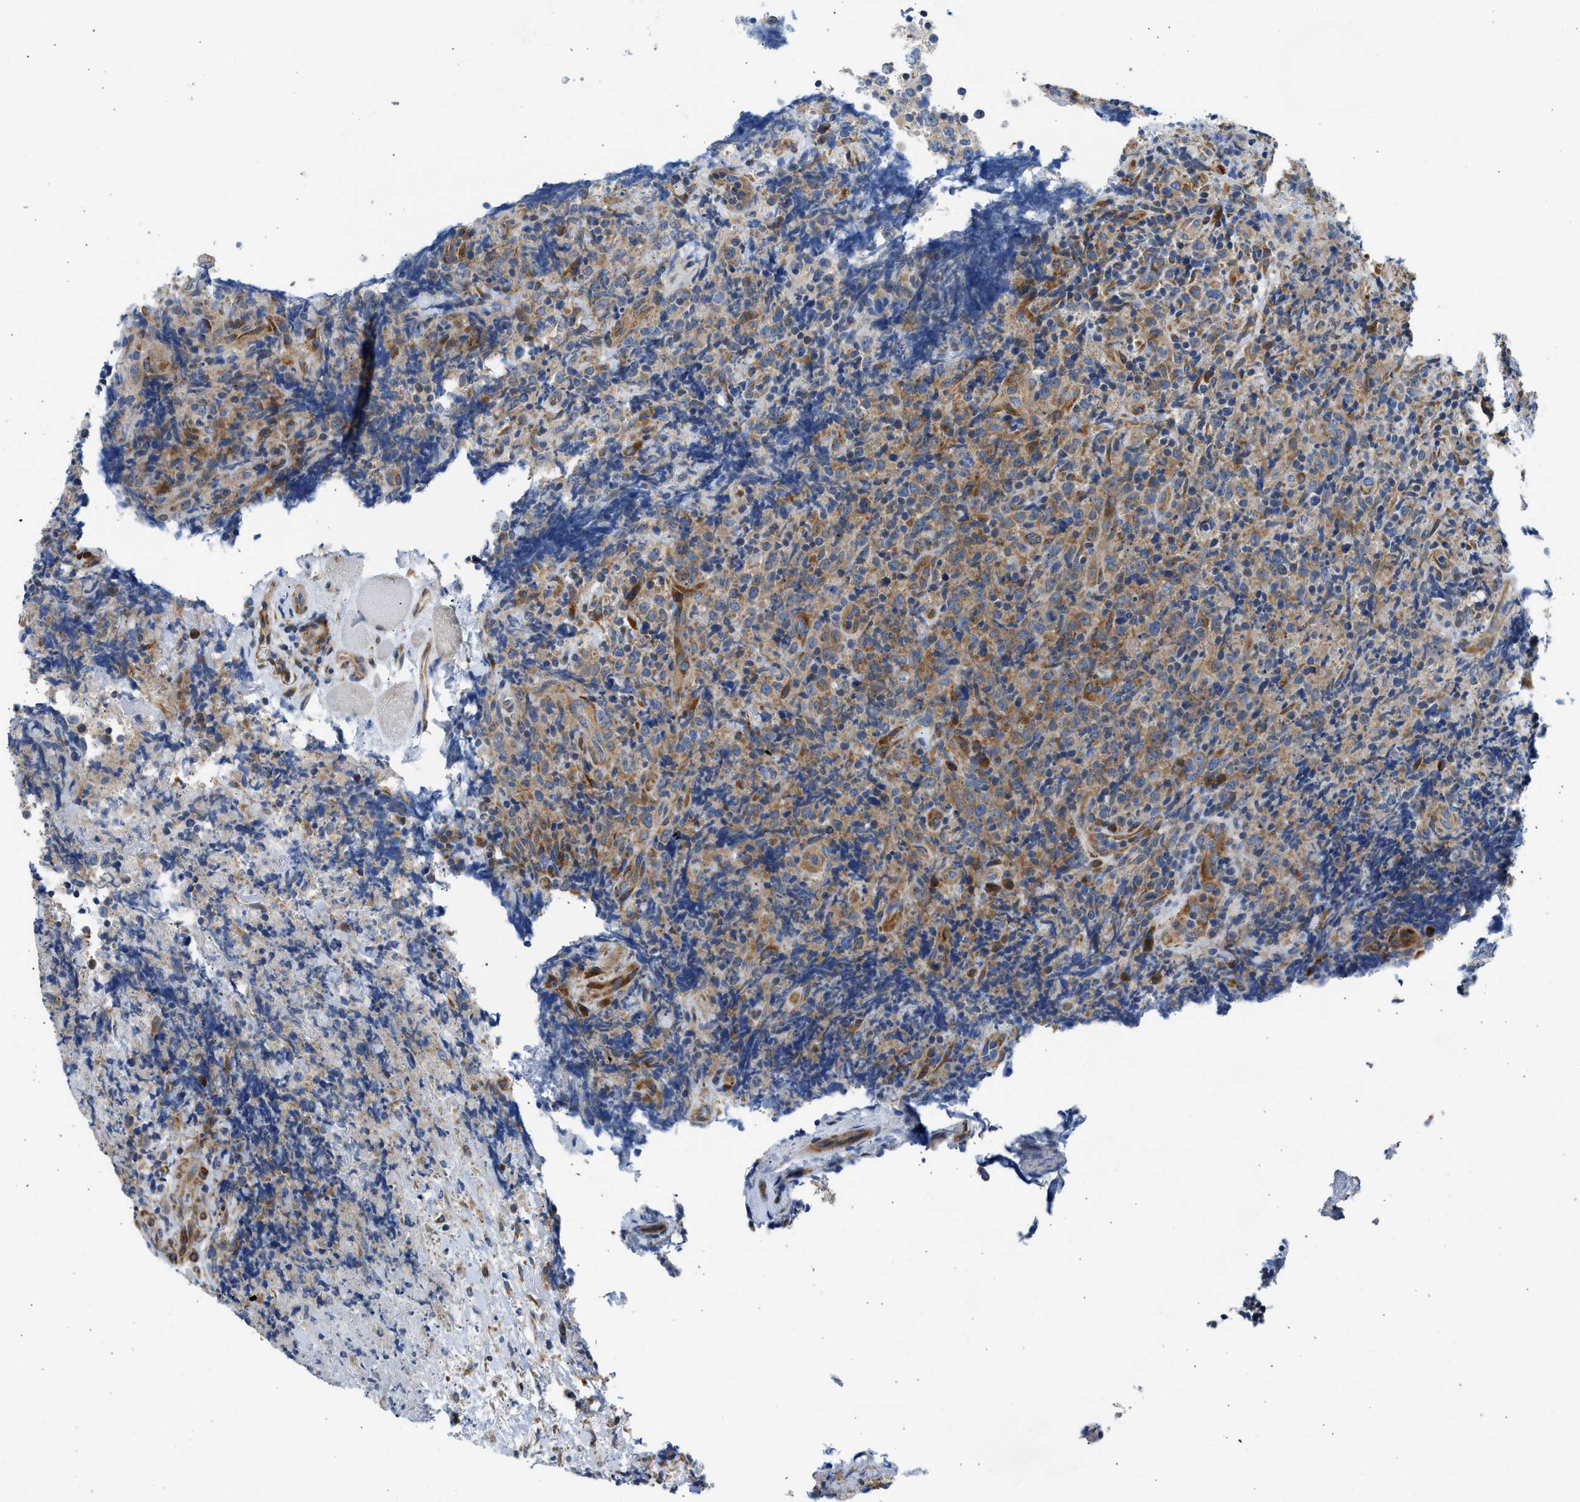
{"staining": {"intensity": "moderate", "quantity": "25%-75%", "location": "cytoplasmic/membranous"}, "tissue": "lymphoma", "cell_type": "Tumor cells", "image_type": "cancer", "snomed": [{"axis": "morphology", "description": "Malignant lymphoma, non-Hodgkin's type, High grade"}, {"axis": "topography", "description": "Tonsil"}], "caption": "DAB (3,3'-diaminobenzidine) immunohistochemical staining of human lymphoma demonstrates moderate cytoplasmic/membranous protein expression in approximately 25%-75% of tumor cells.", "gene": "CAMKK2", "patient": {"sex": "female", "age": 36}}